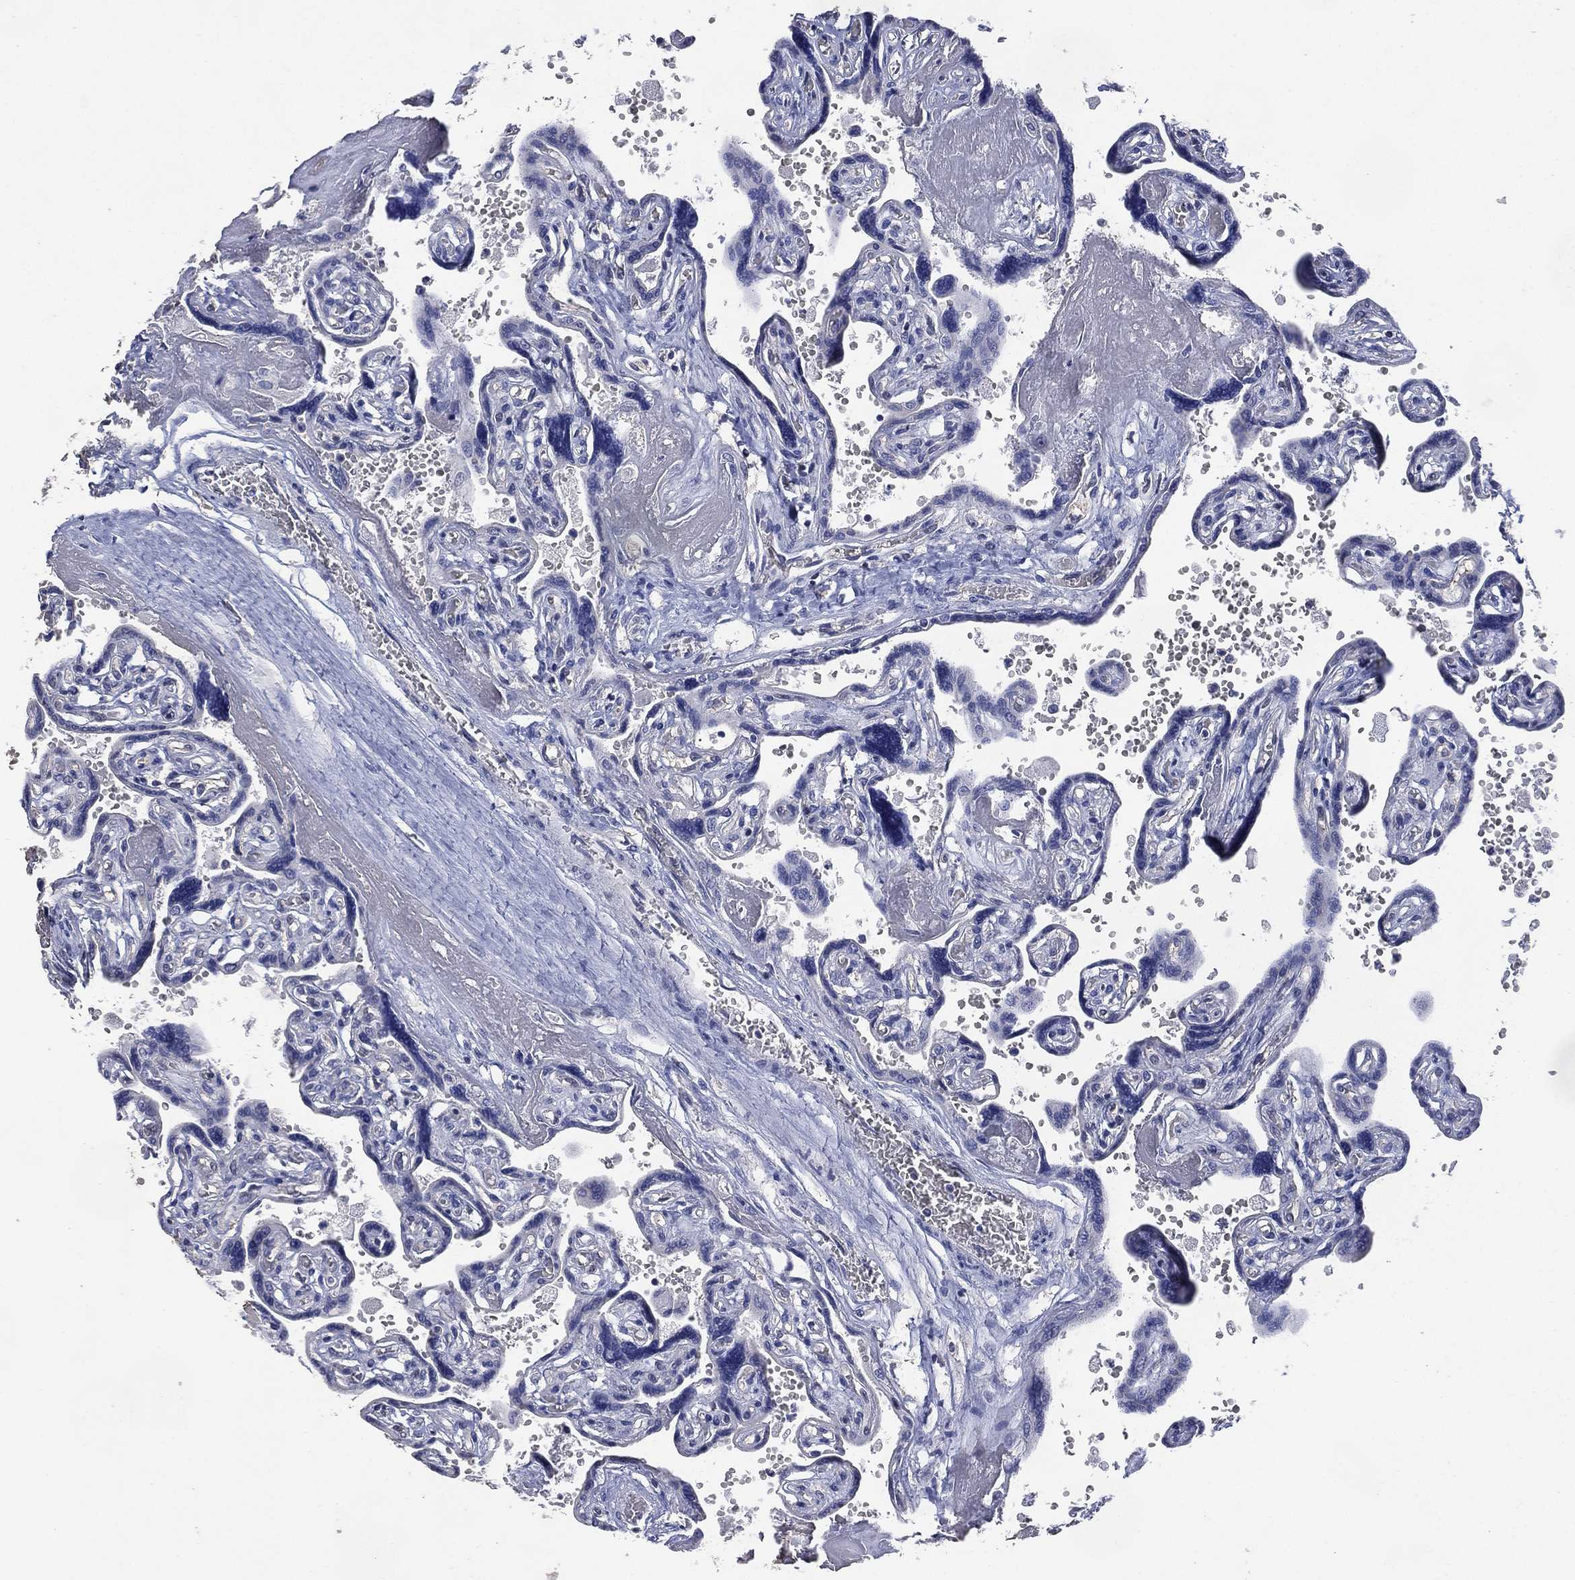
{"staining": {"intensity": "negative", "quantity": "none", "location": "none"}, "tissue": "placenta", "cell_type": "Trophoblastic cells", "image_type": "normal", "snomed": [{"axis": "morphology", "description": "Normal tissue, NOS"}, {"axis": "topography", "description": "Placenta"}], "caption": "A micrograph of placenta stained for a protein exhibits no brown staining in trophoblastic cells.", "gene": "AK1", "patient": {"sex": "female", "age": 32}}